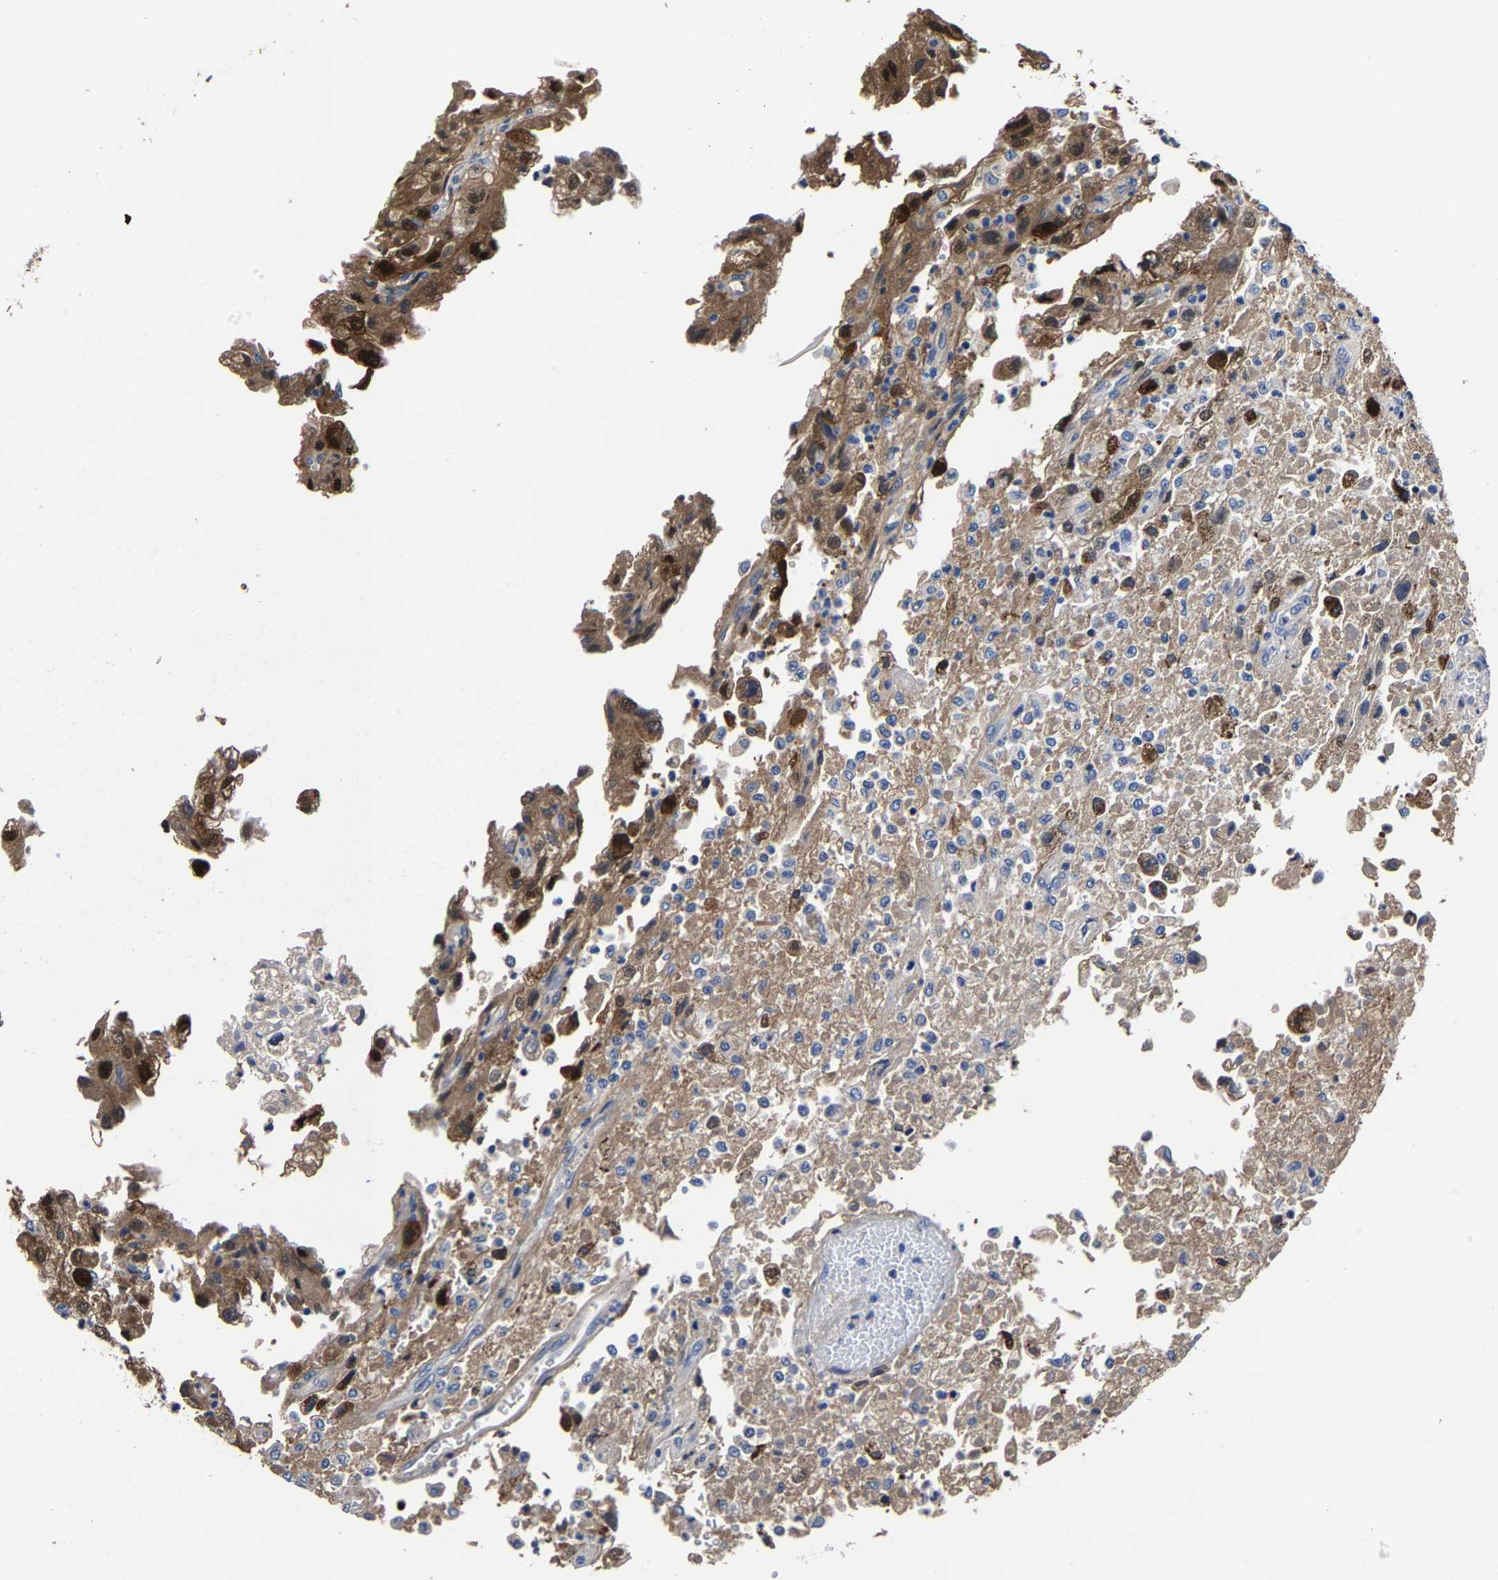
{"staining": {"intensity": "strong", "quantity": "25%-75%", "location": "cytoplasmic/membranous"}, "tissue": "renal cancer", "cell_type": "Tumor cells", "image_type": "cancer", "snomed": [{"axis": "morphology", "description": "Adenocarcinoma, NOS"}, {"axis": "topography", "description": "Kidney"}], "caption": "This is an image of IHC staining of renal cancer, which shows strong expression in the cytoplasmic/membranous of tumor cells.", "gene": "PSPH", "patient": {"sex": "female", "age": 54}}